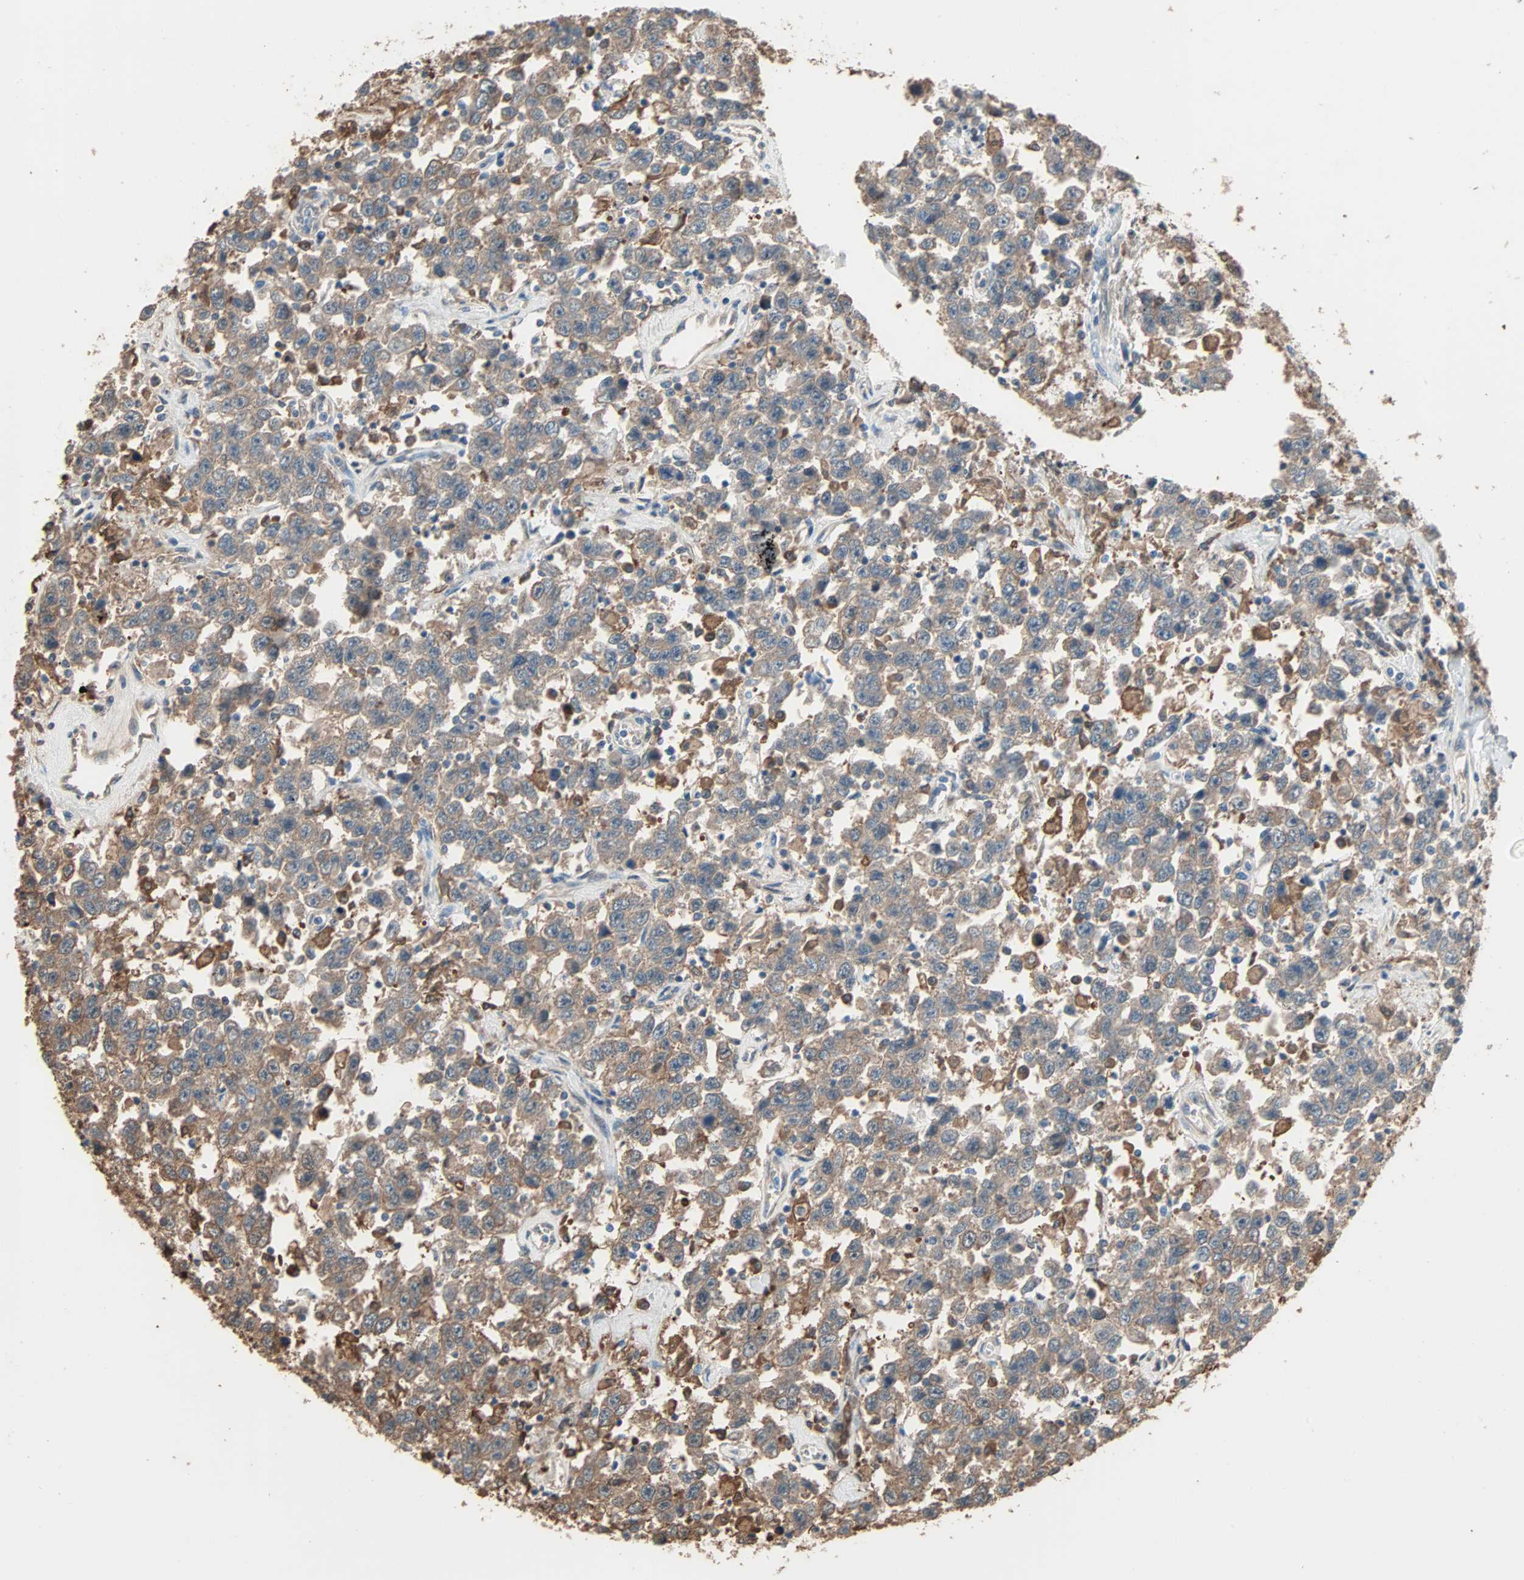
{"staining": {"intensity": "moderate", "quantity": ">75%", "location": "cytoplasmic/membranous"}, "tissue": "testis cancer", "cell_type": "Tumor cells", "image_type": "cancer", "snomed": [{"axis": "morphology", "description": "Seminoma, NOS"}, {"axis": "topography", "description": "Testis"}], "caption": "Approximately >75% of tumor cells in human testis cancer (seminoma) reveal moderate cytoplasmic/membranous protein positivity as visualized by brown immunohistochemical staining.", "gene": "PRDX1", "patient": {"sex": "male", "age": 41}}